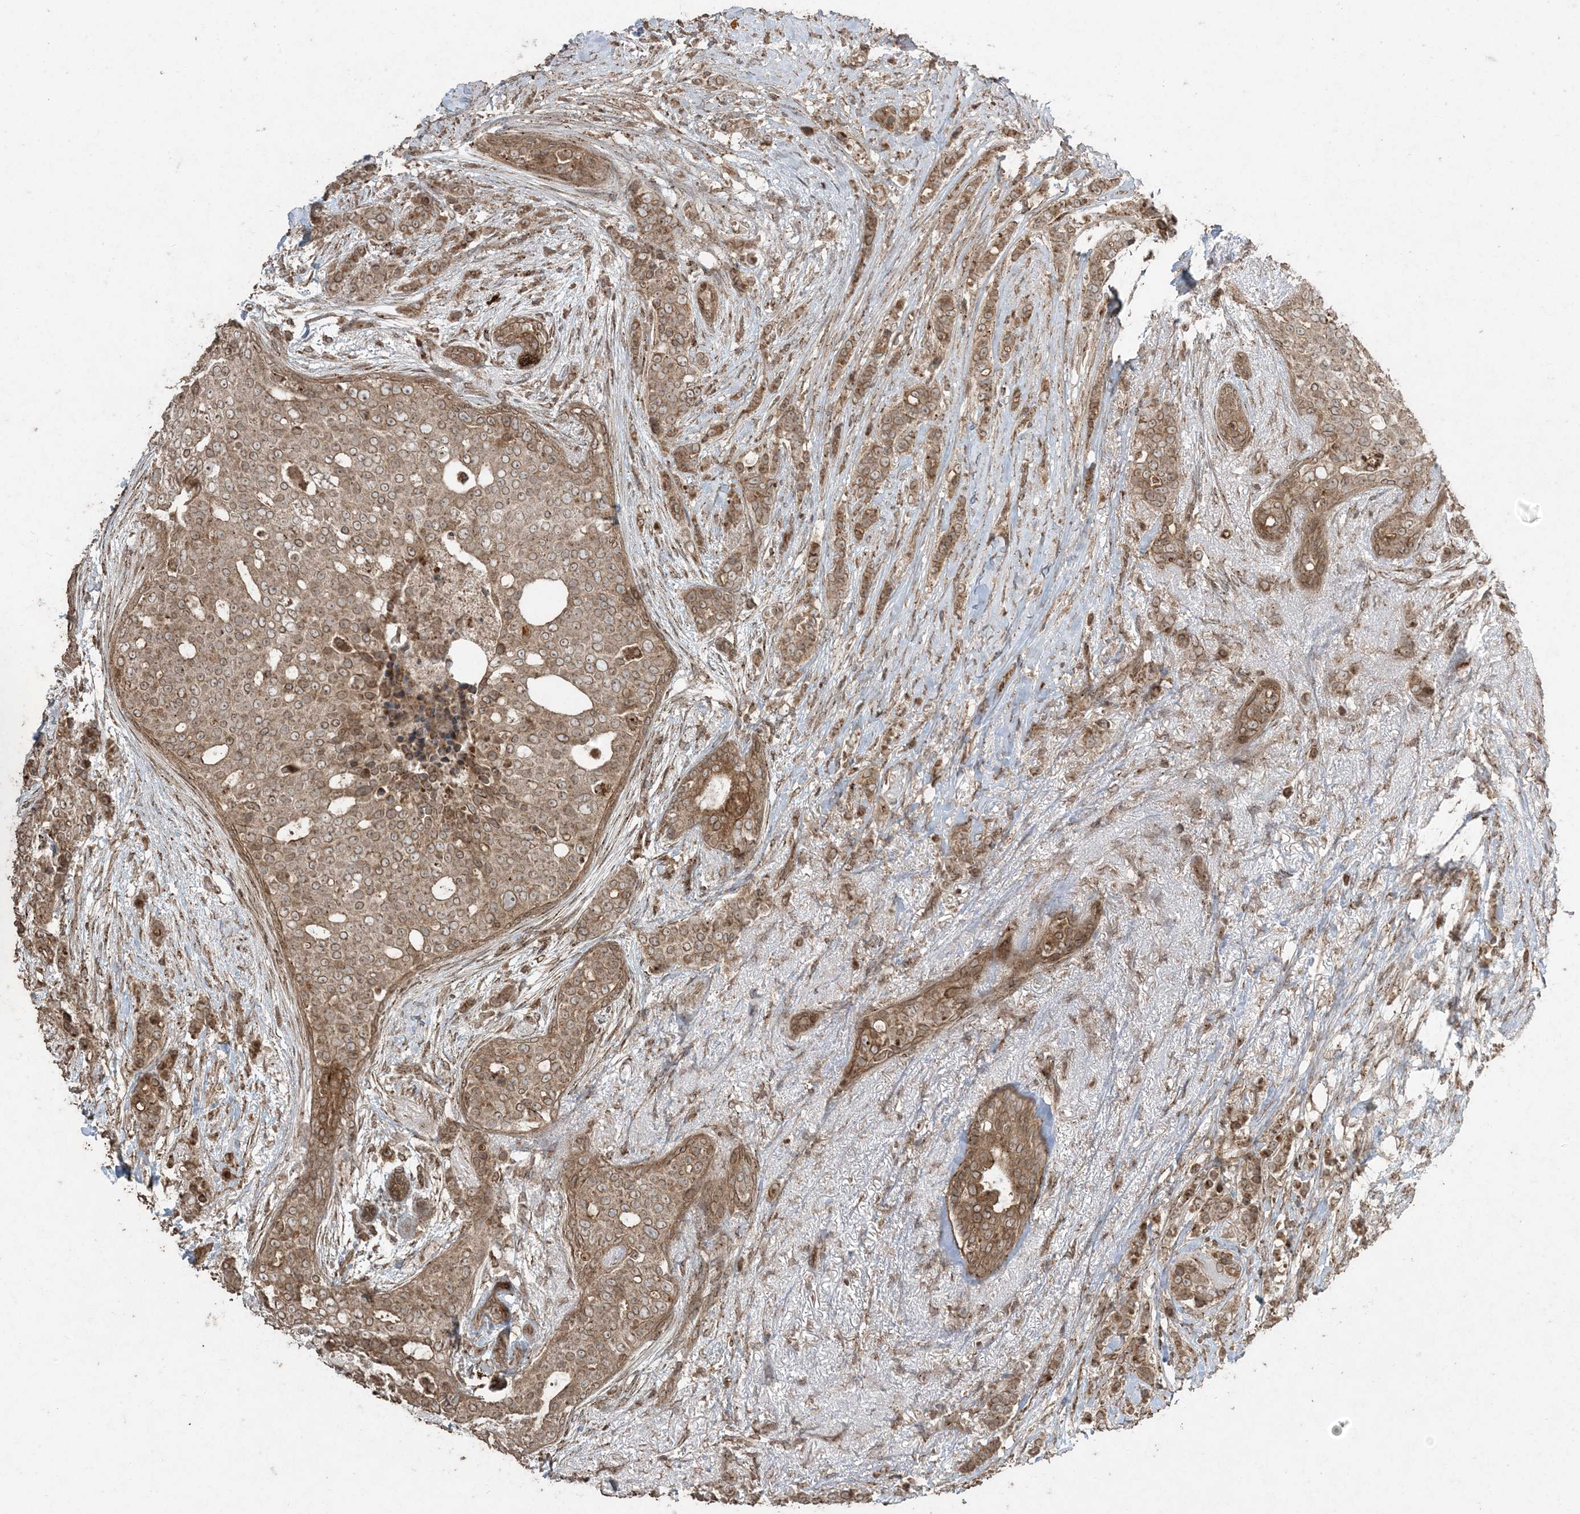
{"staining": {"intensity": "moderate", "quantity": ">75%", "location": "cytoplasmic/membranous"}, "tissue": "breast cancer", "cell_type": "Tumor cells", "image_type": "cancer", "snomed": [{"axis": "morphology", "description": "Lobular carcinoma"}, {"axis": "topography", "description": "Breast"}], "caption": "Immunohistochemistry (IHC) image of neoplastic tissue: human breast cancer stained using immunohistochemistry (IHC) exhibits medium levels of moderate protein expression localized specifically in the cytoplasmic/membranous of tumor cells, appearing as a cytoplasmic/membranous brown color.", "gene": "DDX19B", "patient": {"sex": "female", "age": 51}}